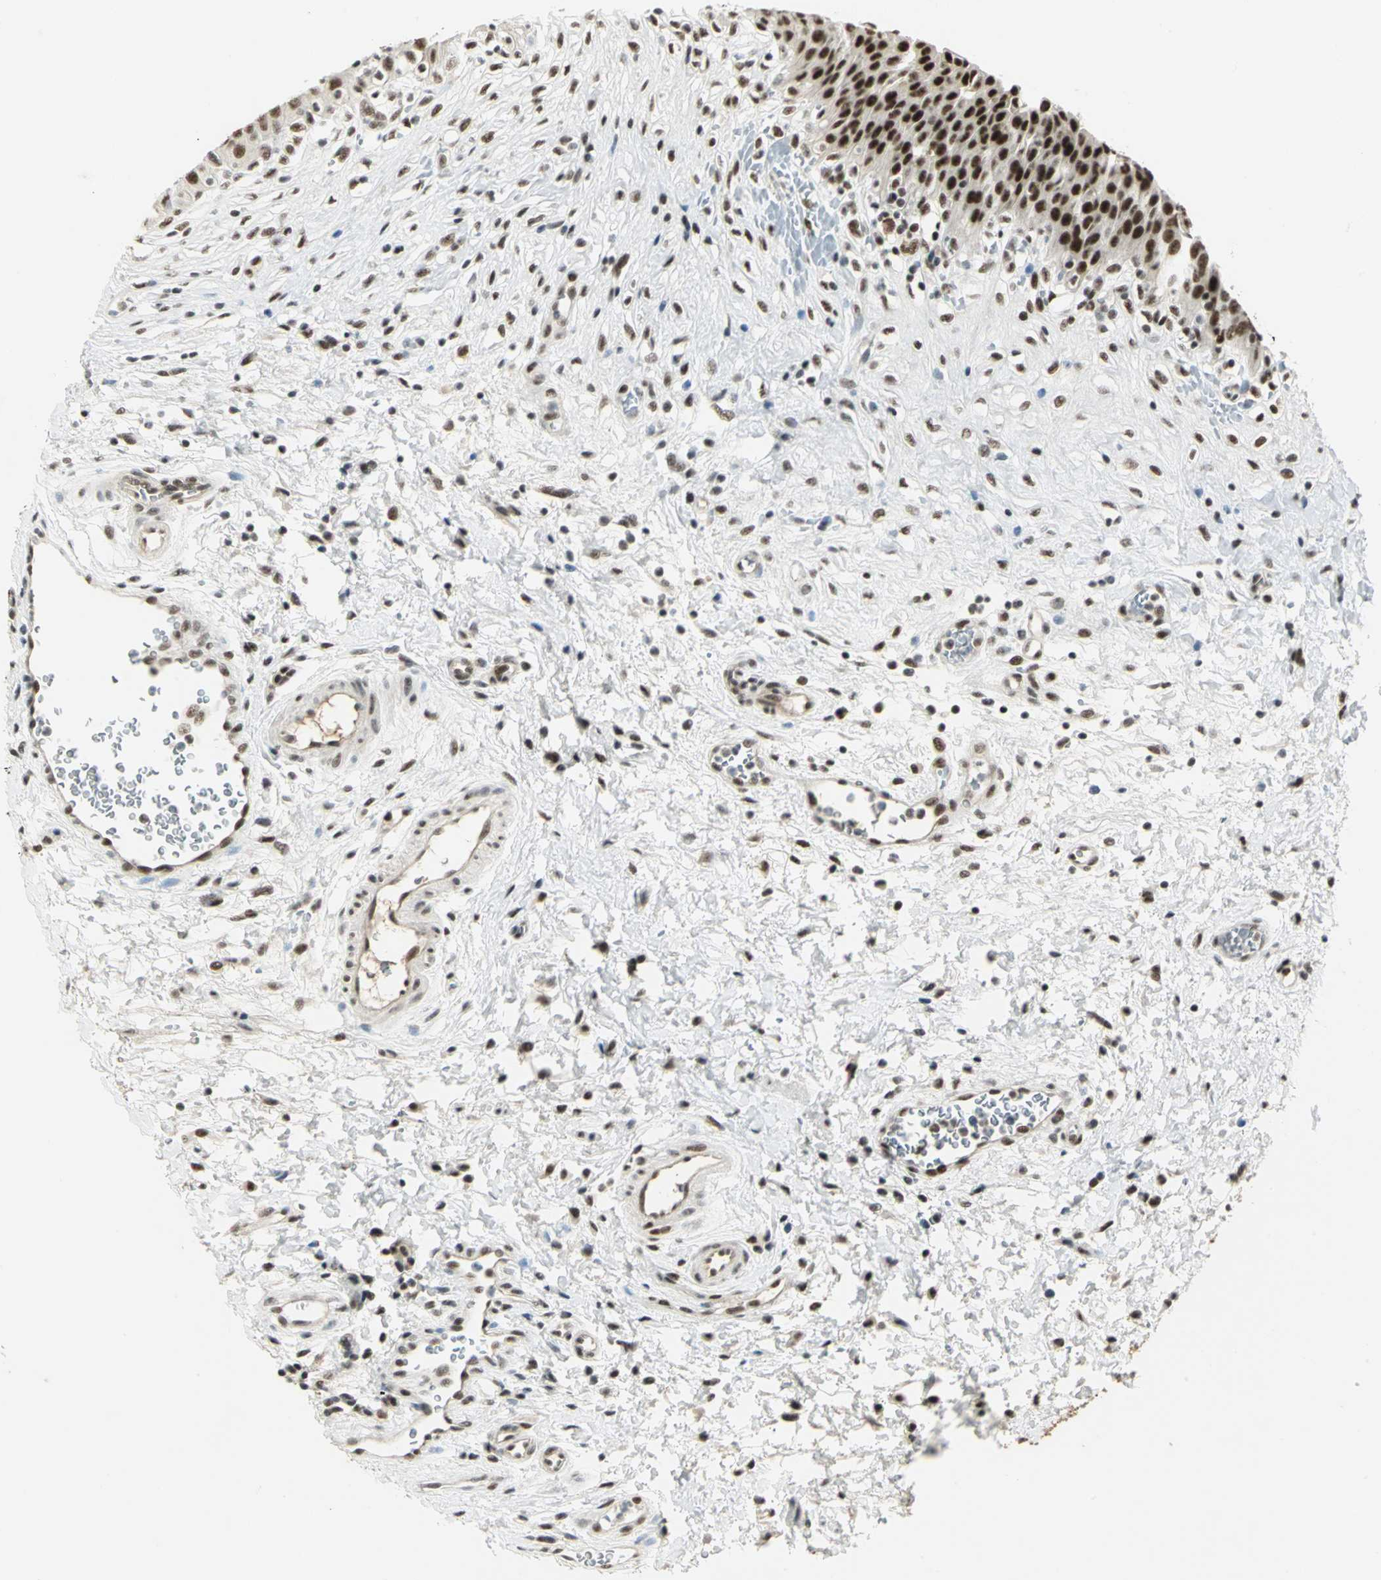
{"staining": {"intensity": "strong", "quantity": ">75%", "location": "nuclear"}, "tissue": "urinary bladder", "cell_type": "Urothelial cells", "image_type": "normal", "snomed": [{"axis": "morphology", "description": "Normal tissue, NOS"}, {"axis": "morphology", "description": "Dysplasia, NOS"}, {"axis": "topography", "description": "Urinary bladder"}], "caption": "Urinary bladder stained with DAB (3,3'-diaminobenzidine) immunohistochemistry reveals high levels of strong nuclear staining in approximately >75% of urothelial cells.", "gene": "CCNT1", "patient": {"sex": "male", "age": 35}}